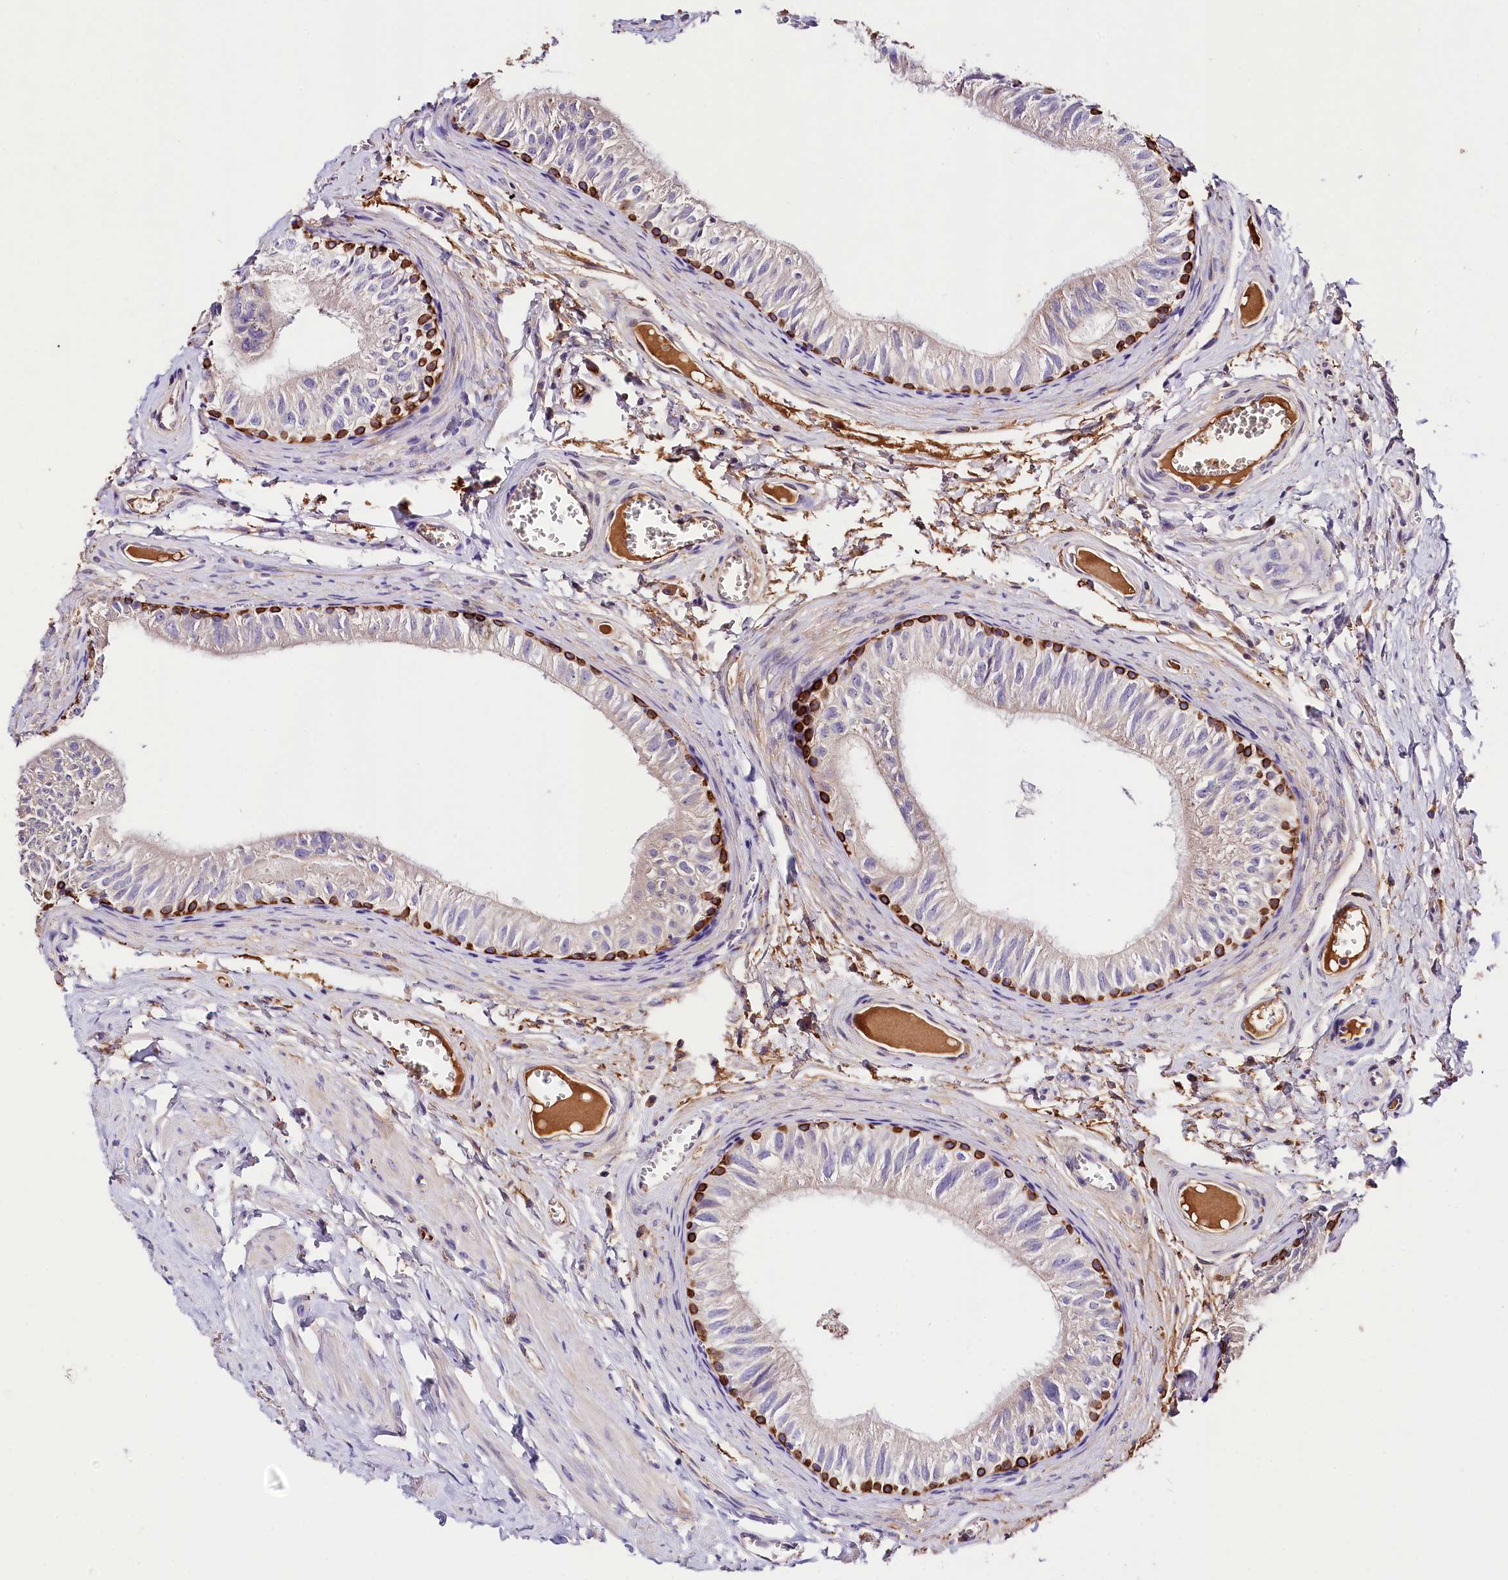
{"staining": {"intensity": "strong", "quantity": "<25%", "location": "cytoplasmic/membranous"}, "tissue": "epididymis", "cell_type": "Glandular cells", "image_type": "normal", "snomed": [{"axis": "morphology", "description": "Normal tissue, NOS"}, {"axis": "topography", "description": "Epididymis"}], "caption": "Glandular cells show medium levels of strong cytoplasmic/membranous positivity in about <25% of cells in unremarkable human epididymis.", "gene": "ARMC6", "patient": {"sex": "male", "age": 42}}